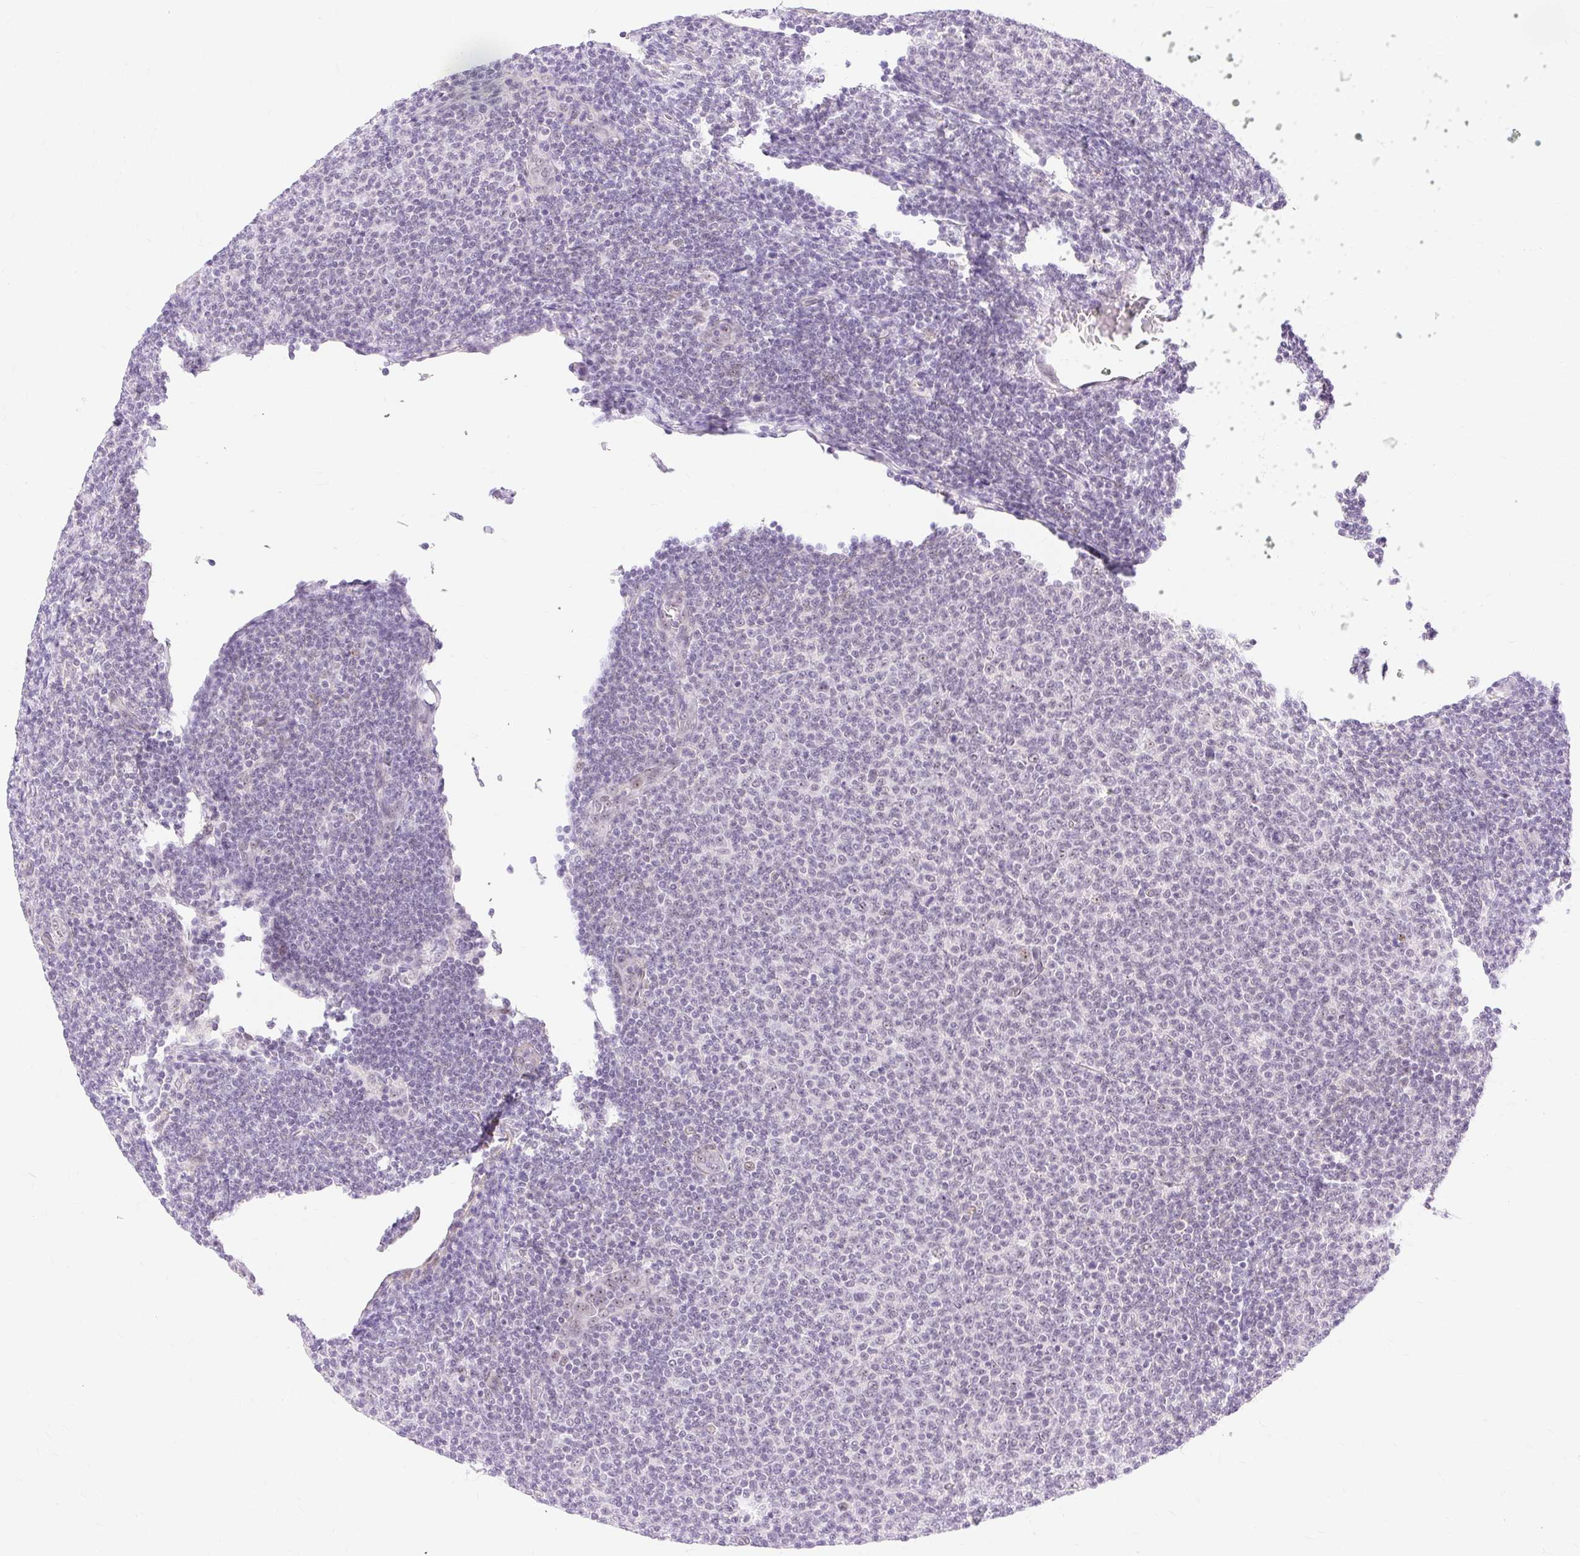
{"staining": {"intensity": "negative", "quantity": "none", "location": "none"}, "tissue": "lymphoma", "cell_type": "Tumor cells", "image_type": "cancer", "snomed": [{"axis": "morphology", "description": "Malignant lymphoma, non-Hodgkin's type, Low grade"}, {"axis": "topography", "description": "Lymph node"}], "caption": "A micrograph of human lymphoma is negative for staining in tumor cells.", "gene": "OBP2A", "patient": {"sex": "male", "age": 66}}